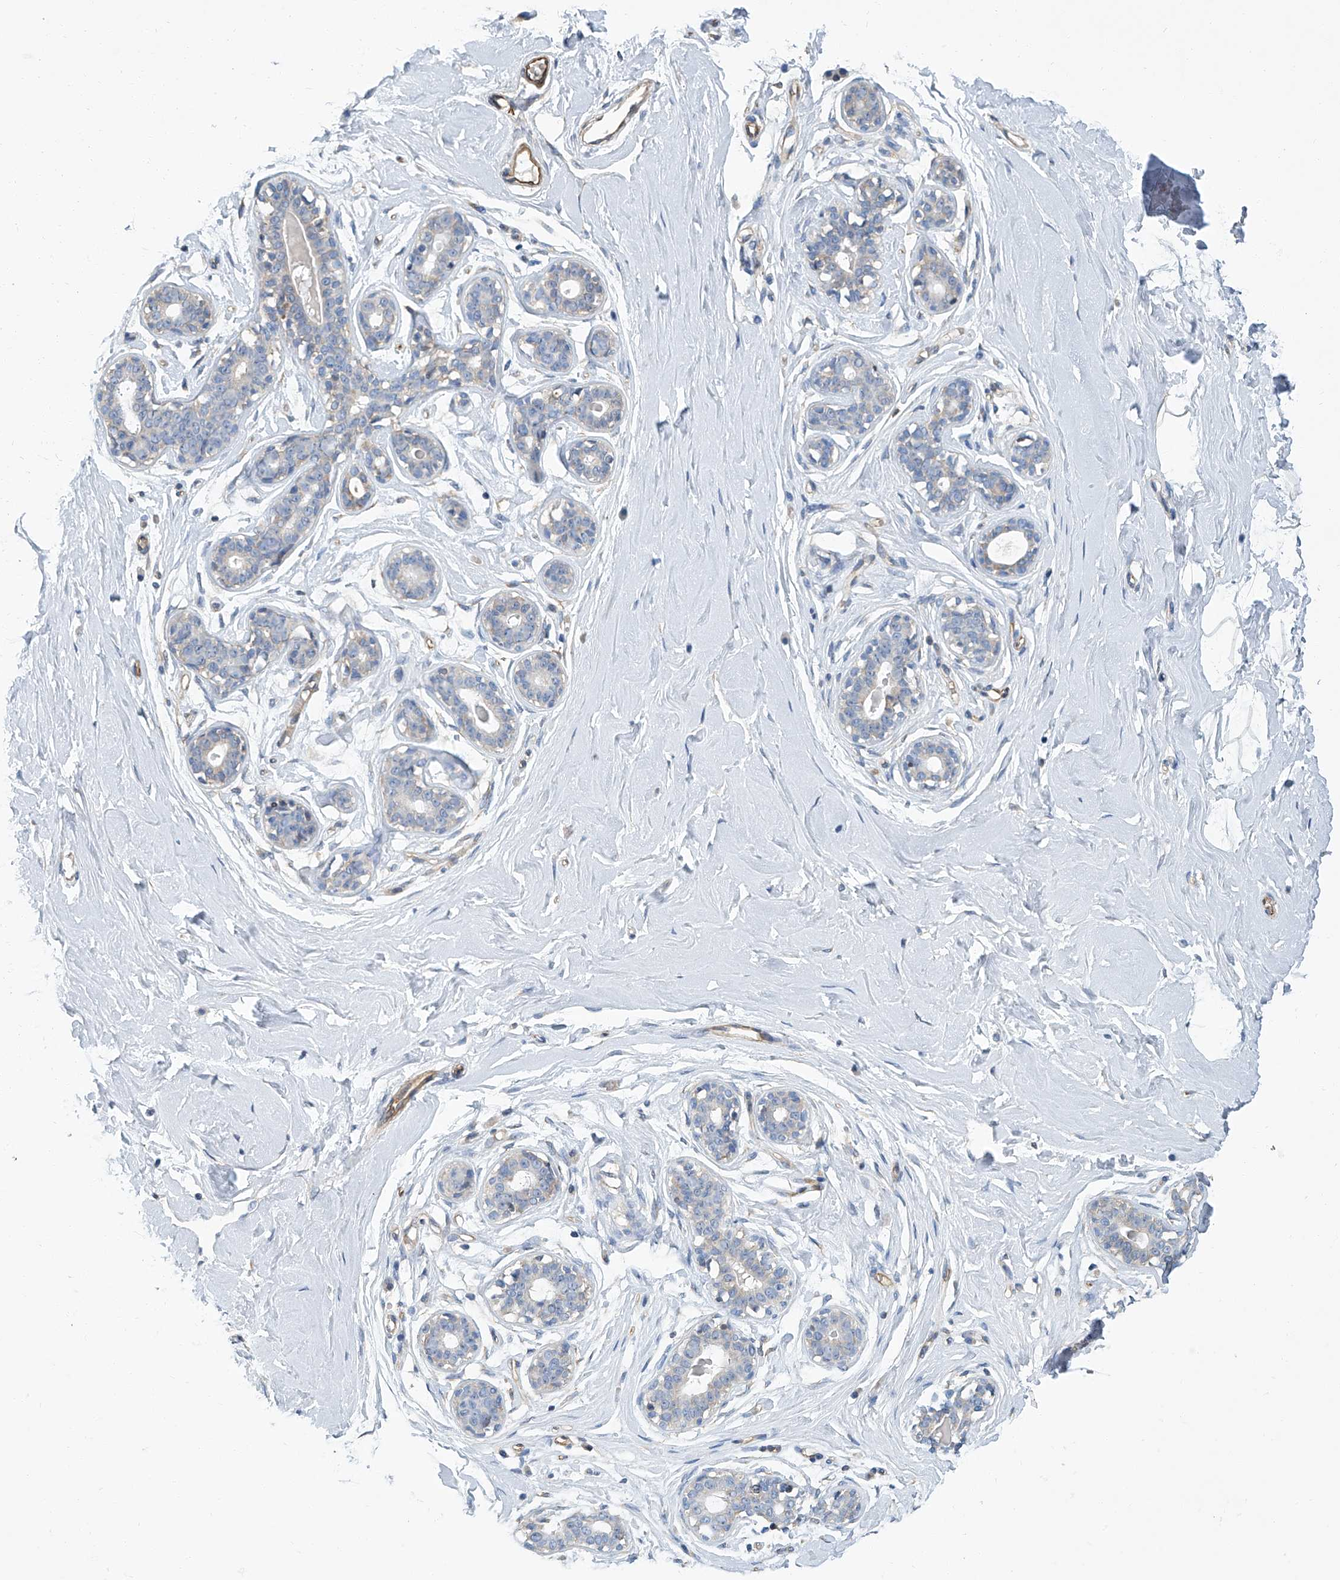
{"staining": {"intensity": "negative", "quantity": "none", "location": "none"}, "tissue": "breast", "cell_type": "Adipocytes", "image_type": "normal", "snomed": [{"axis": "morphology", "description": "Normal tissue, NOS"}, {"axis": "morphology", "description": "Adenoma, NOS"}, {"axis": "topography", "description": "Breast"}], "caption": "The photomicrograph reveals no staining of adipocytes in normal breast. (Stains: DAB immunohistochemistry with hematoxylin counter stain, Microscopy: brightfield microscopy at high magnification).", "gene": "PSMB10", "patient": {"sex": "female", "age": 23}}